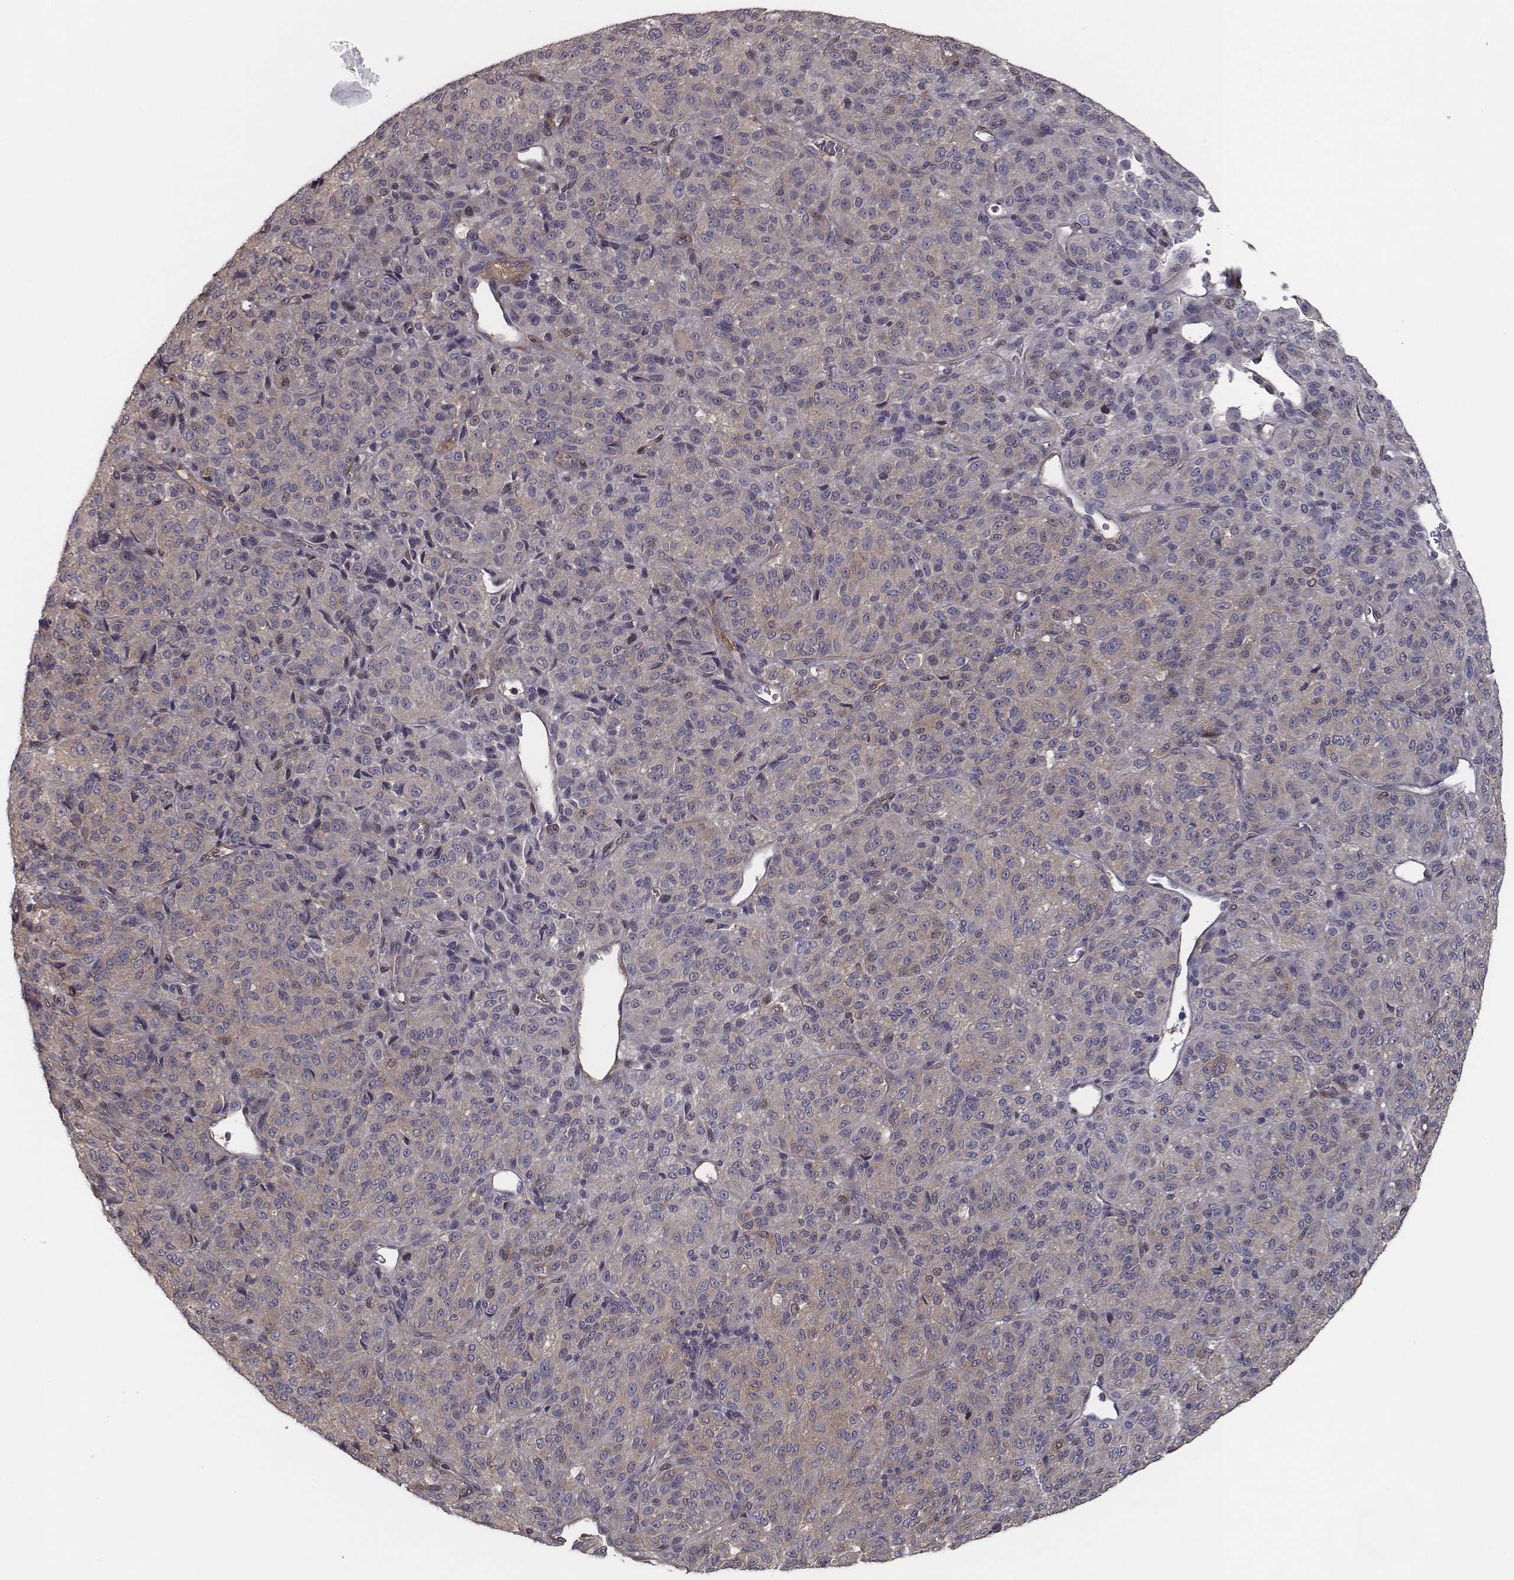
{"staining": {"intensity": "weak", "quantity": "25%-75%", "location": "cytoplasmic/membranous"}, "tissue": "melanoma", "cell_type": "Tumor cells", "image_type": "cancer", "snomed": [{"axis": "morphology", "description": "Malignant melanoma, Metastatic site"}, {"axis": "topography", "description": "Brain"}], "caption": "Immunohistochemical staining of human melanoma reveals low levels of weak cytoplasmic/membranous protein expression in about 25%-75% of tumor cells.", "gene": "ISYNA1", "patient": {"sex": "female", "age": 56}}